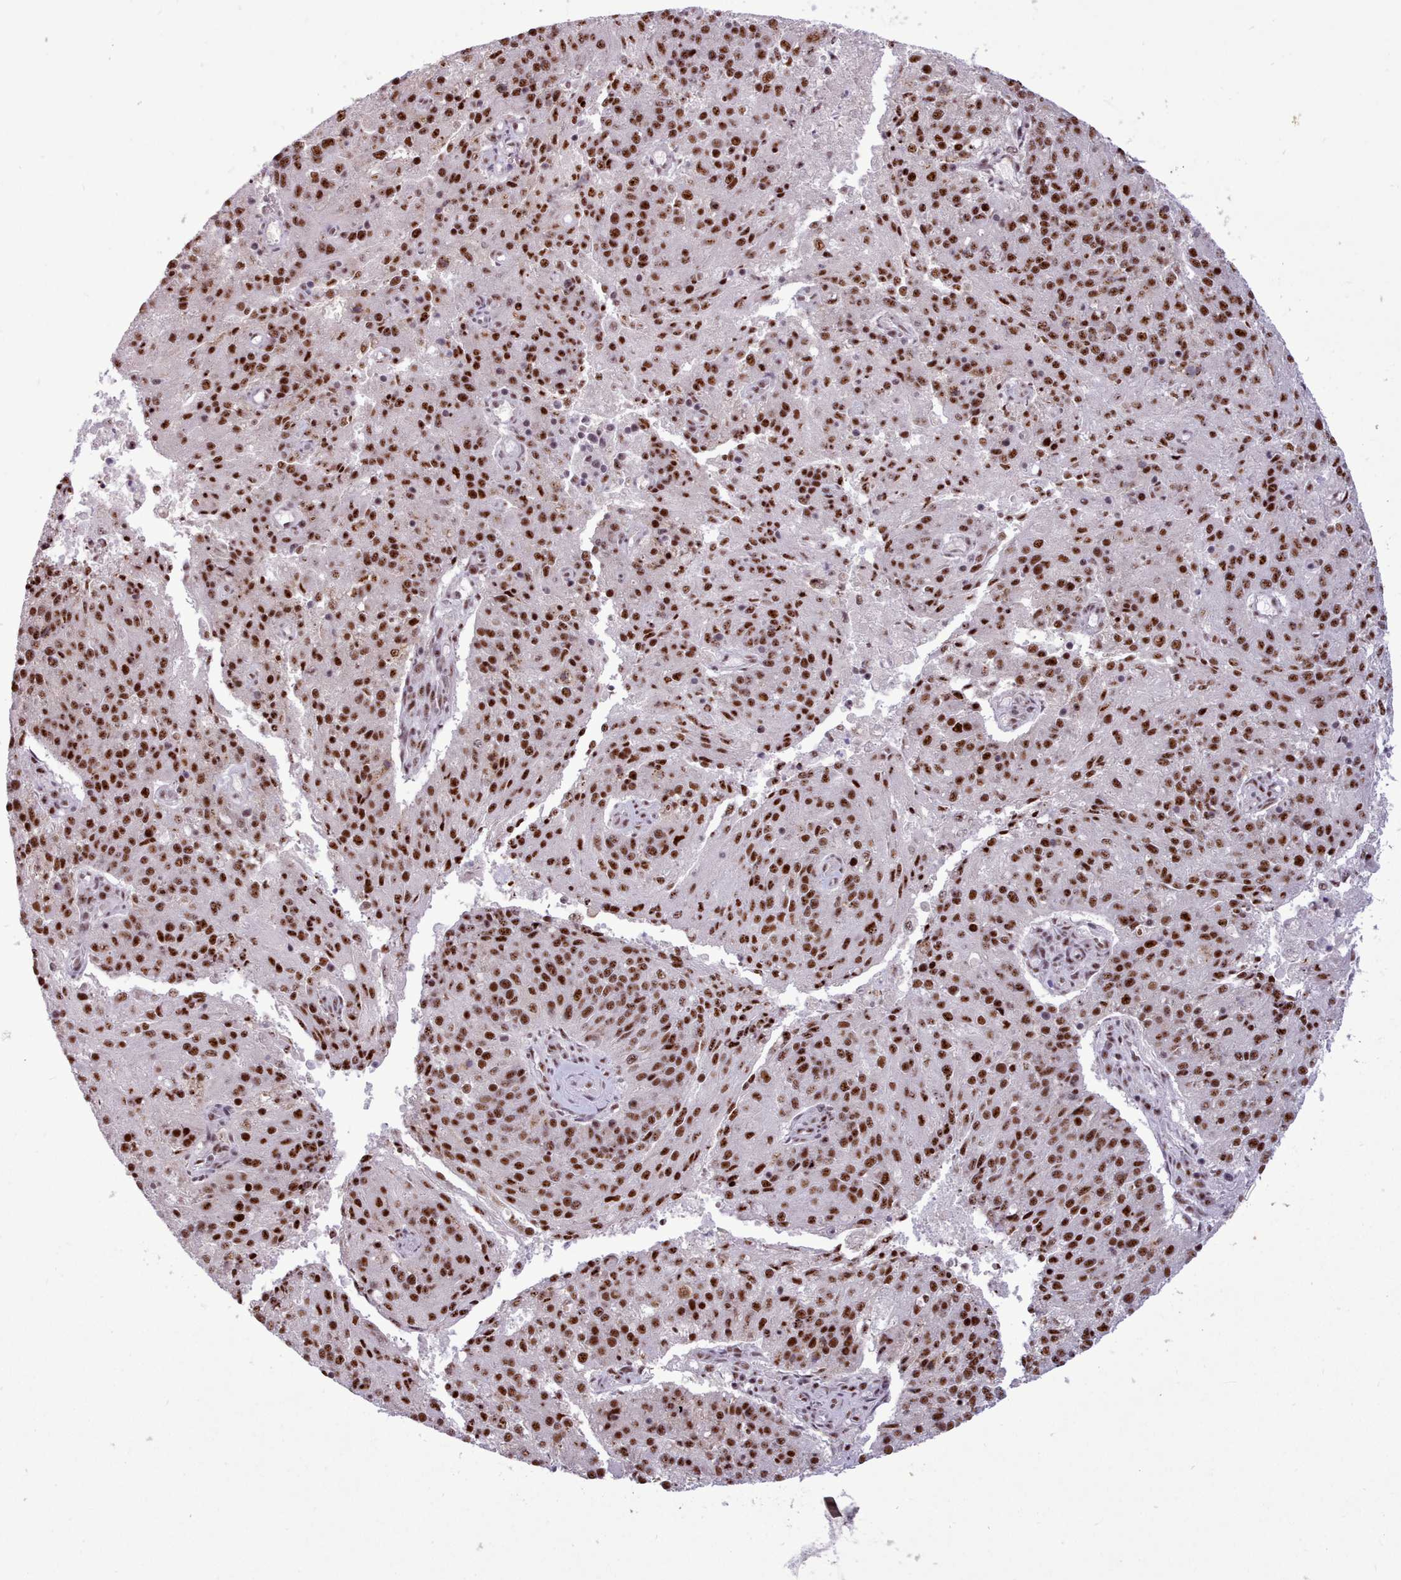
{"staining": {"intensity": "strong", "quantity": ">75%", "location": "nuclear"}, "tissue": "endometrial cancer", "cell_type": "Tumor cells", "image_type": "cancer", "snomed": [{"axis": "morphology", "description": "Adenocarcinoma, NOS"}, {"axis": "topography", "description": "Endometrium"}], "caption": "Endometrial cancer was stained to show a protein in brown. There is high levels of strong nuclear staining in about >75% of tumor cells. (DAB (3,3'-diaminobenzidine) IHC with brightfield microscopy, high magnification).", "gene": "TMEM35B", "patient": {"sex": "female", "age": 82}}